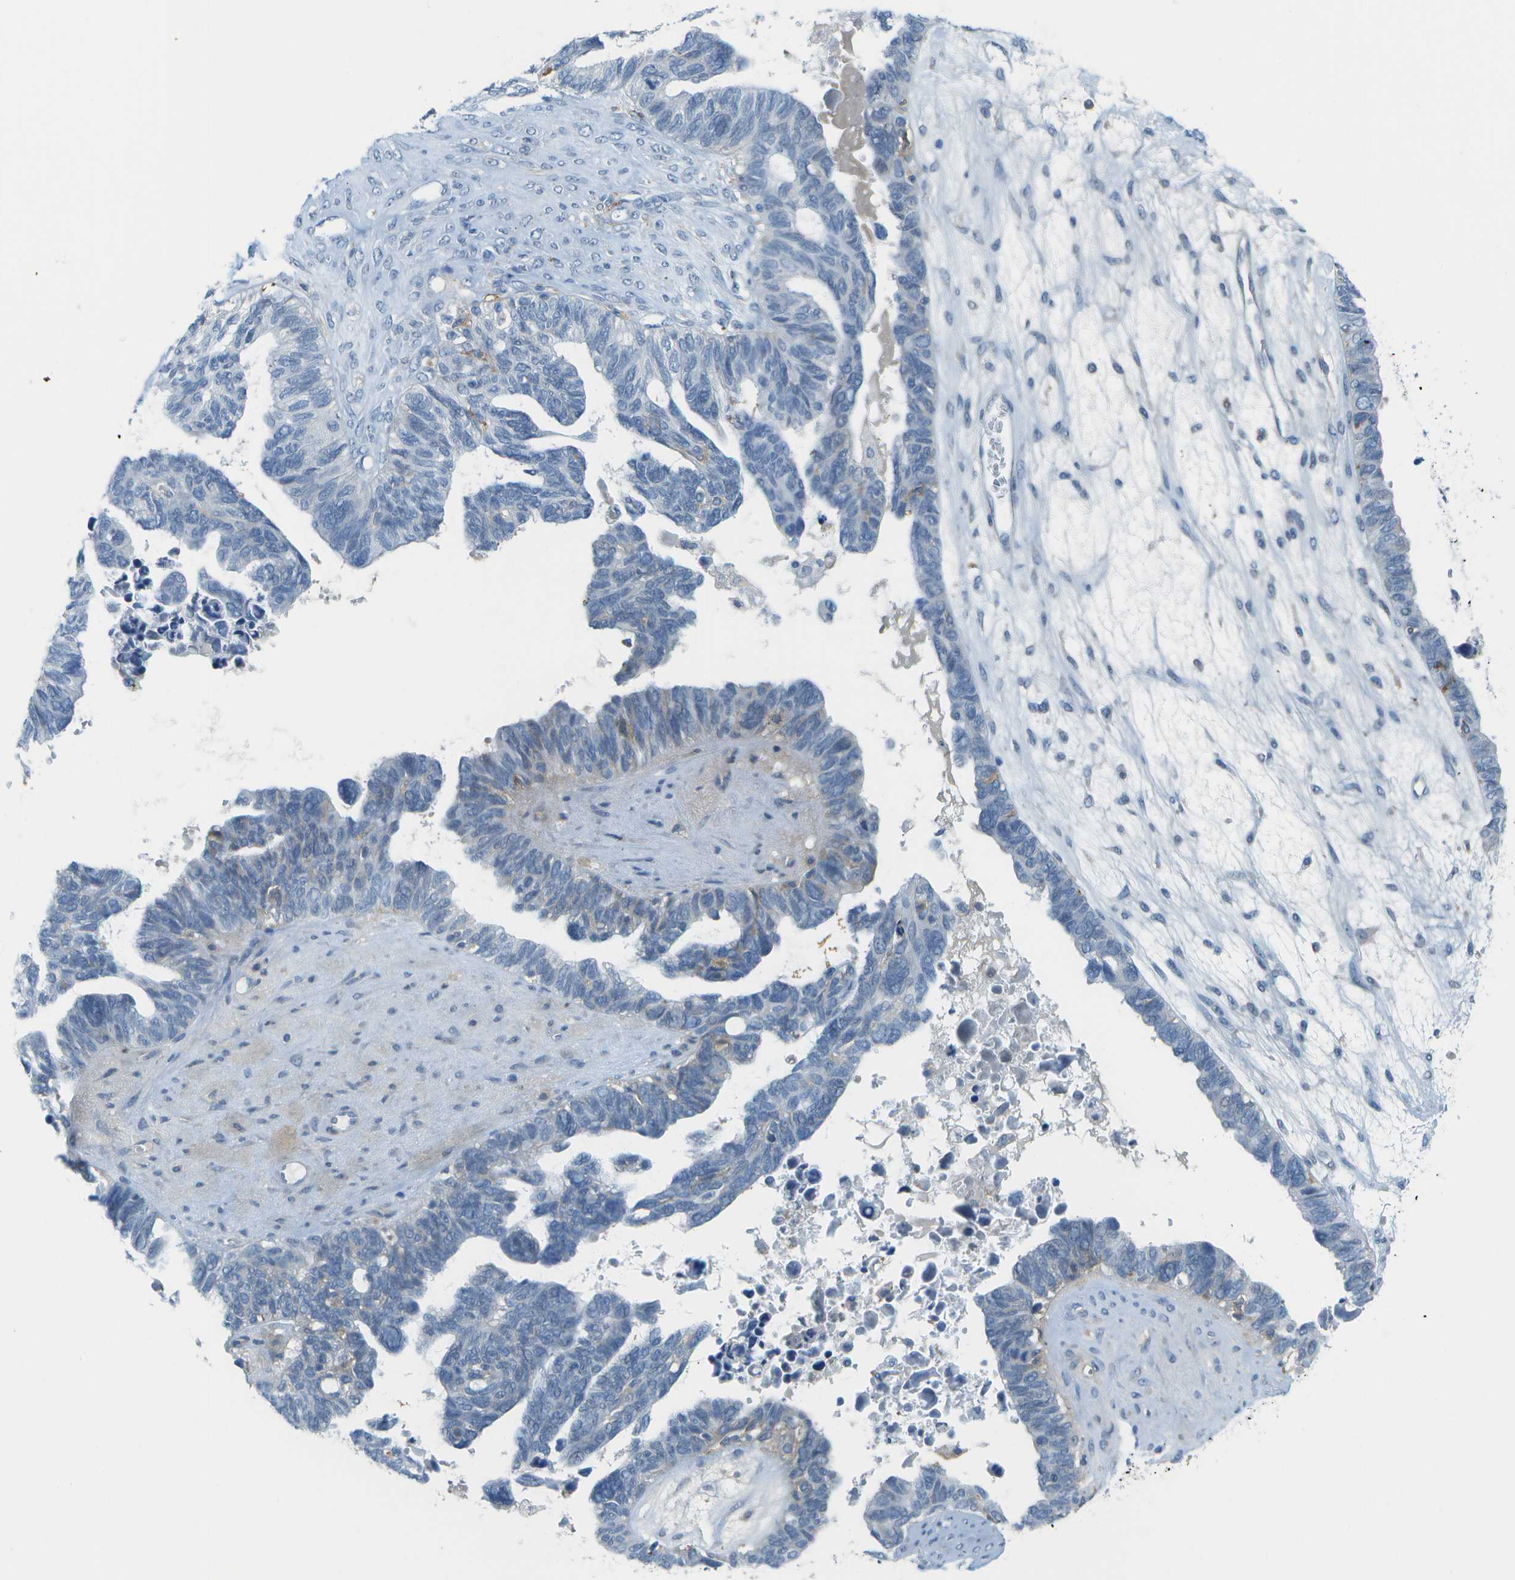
{"staining": {"intensity": "negative", "quantity": "none", "location": "none"}, "tissue": "ovarian cancer", "cell_type": "Tumor cells", "image_type": "cancer", "snomed": [{"axis": "morphology", "description": "Cystadenocarcinoma, serous, NOS"}, {"axis": "topography", "description": "Ovary"}], "caption": "Ovarian cancer (serous cystadenocarcinoma) was stained to show a protein in brown. There is no significant expression in tumor cells.", "gene": "ZBTB43", "patient": {"sex": "female", "age": 79}}